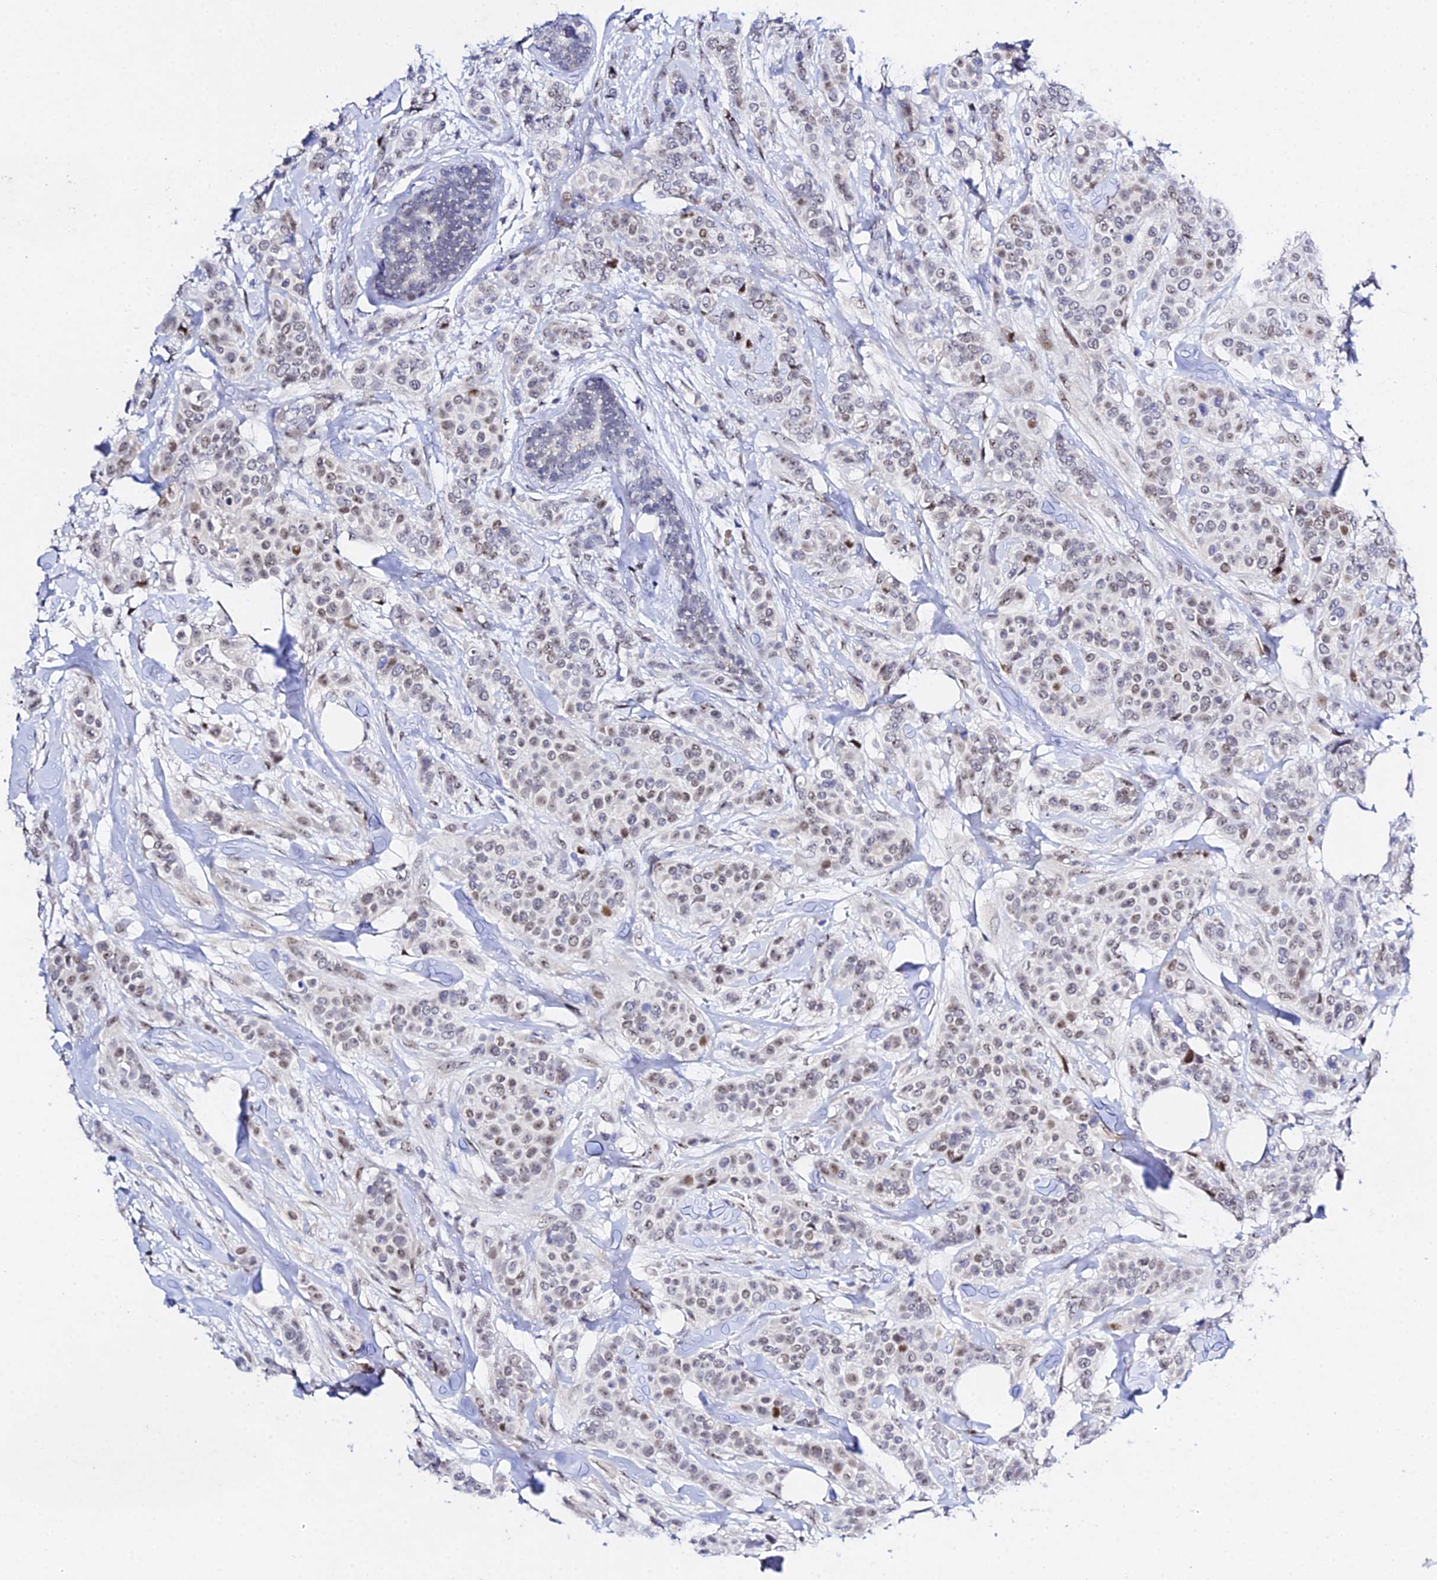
{"staining": {"intensity": "weak", "quantity": "25%-75%", "location": "nuclear"}, "tissue": "breast cancer", "cell_type": "Tumor cells", "image_type": "cancer", "snomed": [{"axis": "morphology", "description": "Lobular carcinoma"}, {"axis": "topography", "description": "Breast"}], "caption": "Breast cancer stained with immunohistochemistry (IHC) displays weak nuclear expression in about 25%-75% of tumor cells. (brown staining indicates protein expression, while blue staining denotes nuclei).", "gene": "POFUT2", "patient": {"sex": "female", "age": 51}}